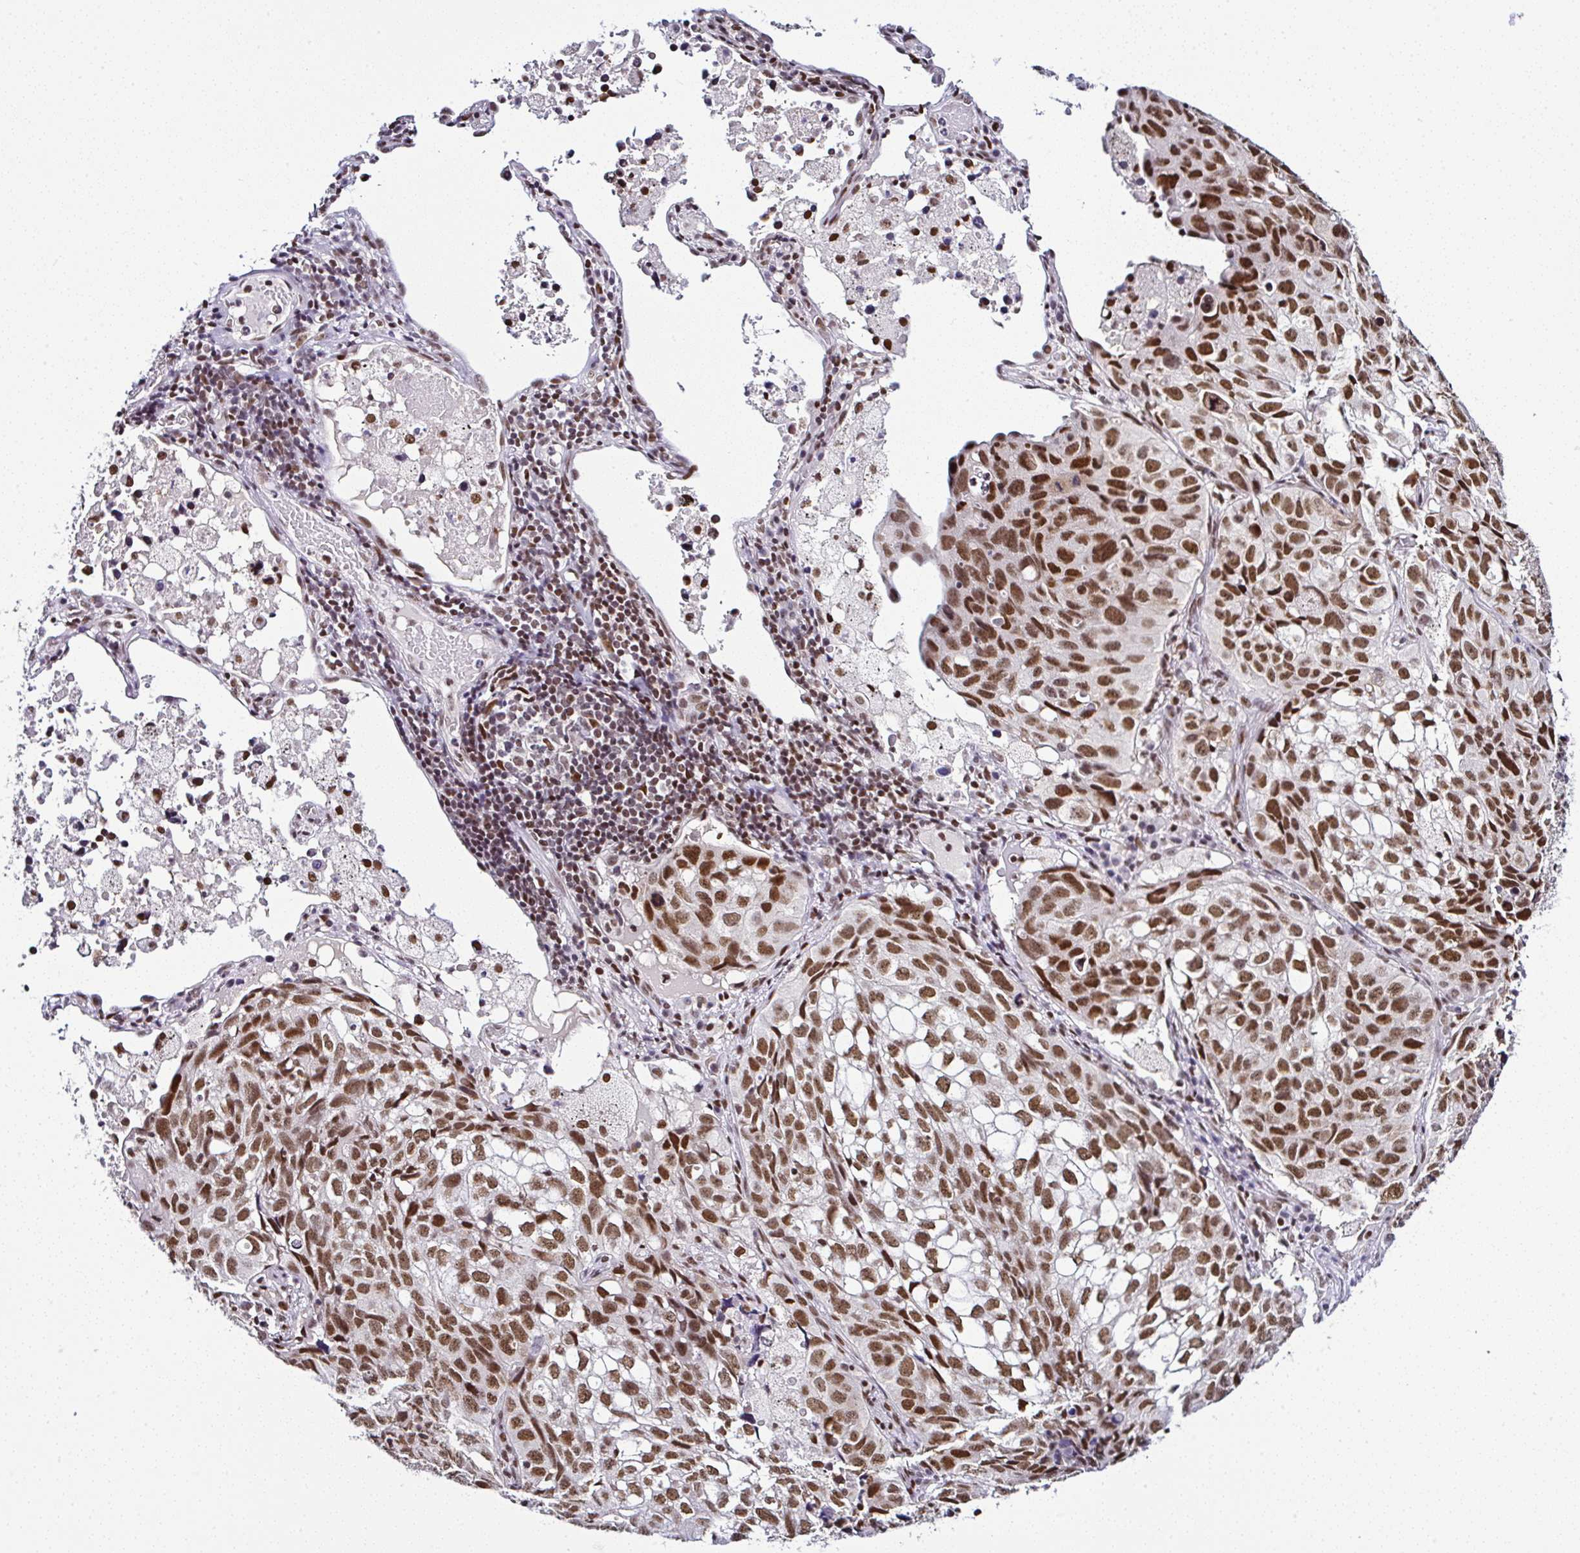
{"staining": {"intensity": "moderate", "quantity": ">75%", "location": "nuclear"}, "tissue": "lung cancer", "cell_type": "Tumor cells", "image_type": "cancer", "snomed": [{"axis": "morphology", "description": "Squamous cell carcinoma, NOS"}, {"axis": "topography", "description": "Lung"}], "caption": "Protein staining of squamous cell carcinoma (lung) tissue displays moderate nuclear staining in approximately >75% of tumor cells.", "gene": "DR1", "patient": {"sex": "male", "age": 60}}